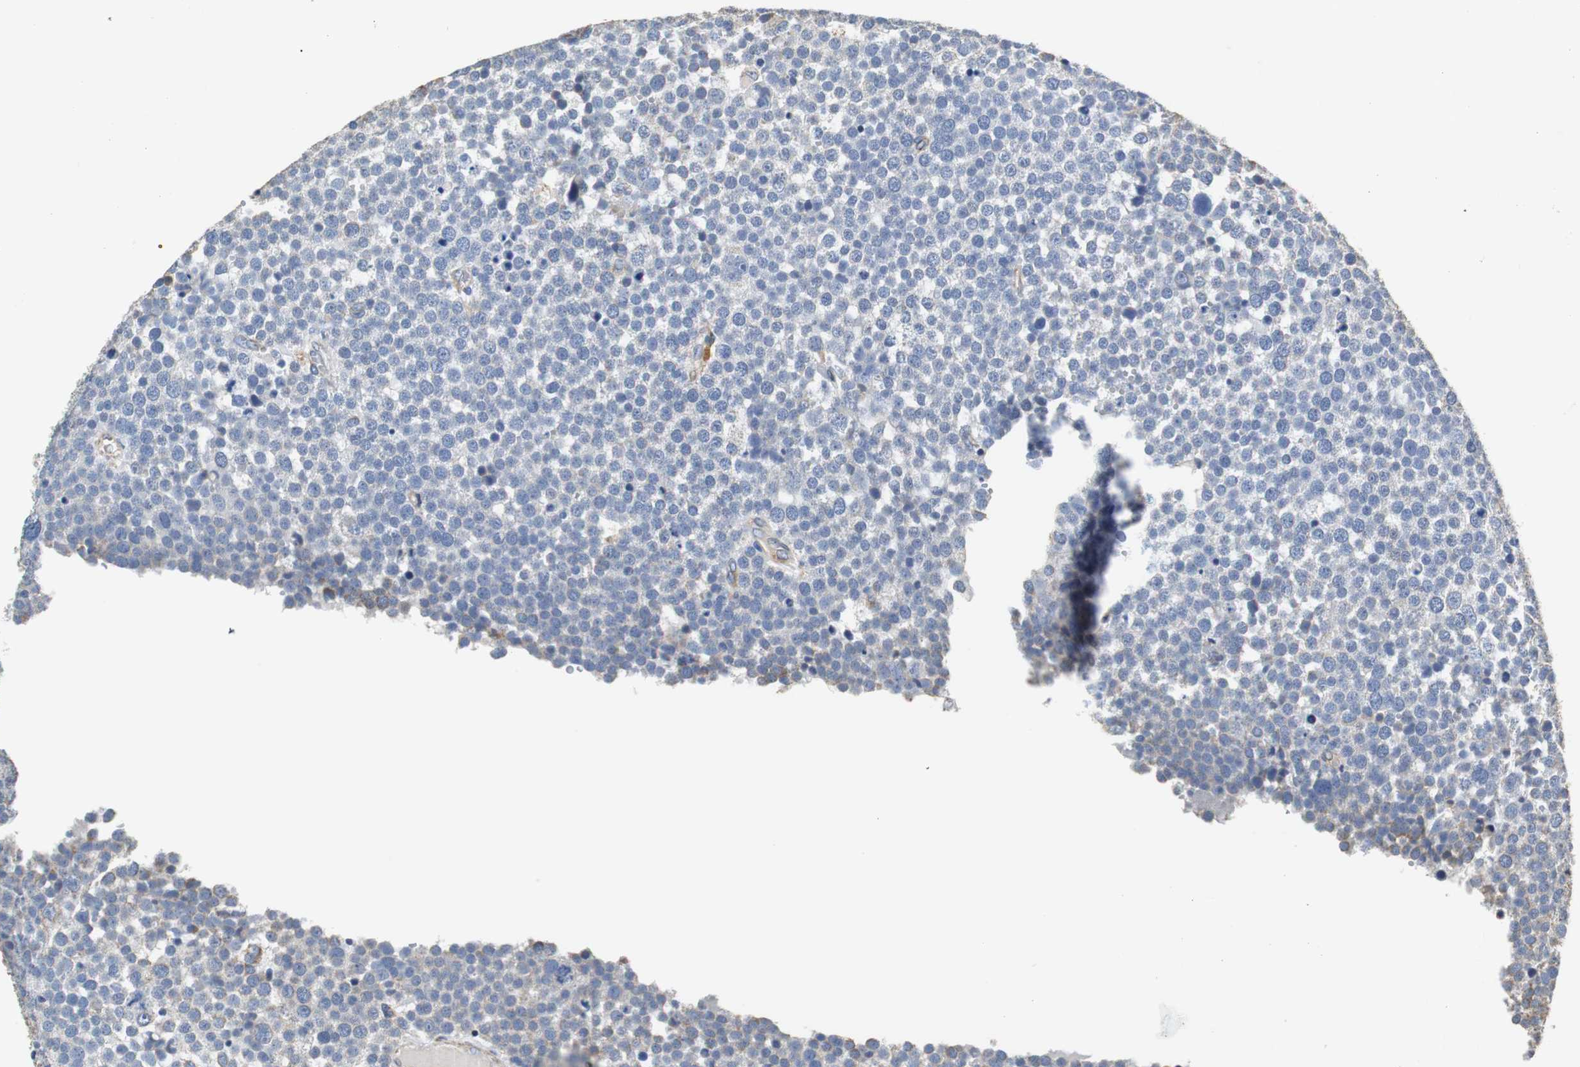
{"staining": {"intensity": "negative", "quantity": "none", "location": "none"}, "tissue": "testis cancer", "cell_type": "Tumor cells", "image_type": "cancer", "snomed": [{"axis": "morphology", "description": "Seminoma, NOS"}, {"axis": "topography", "description": "Testis"}], "caption": "The photomicrograph reveals no staining of tumor cells in seminoma (testis).", "gene": "PCK1", "patient": {"sex": "male", "age": 71}}